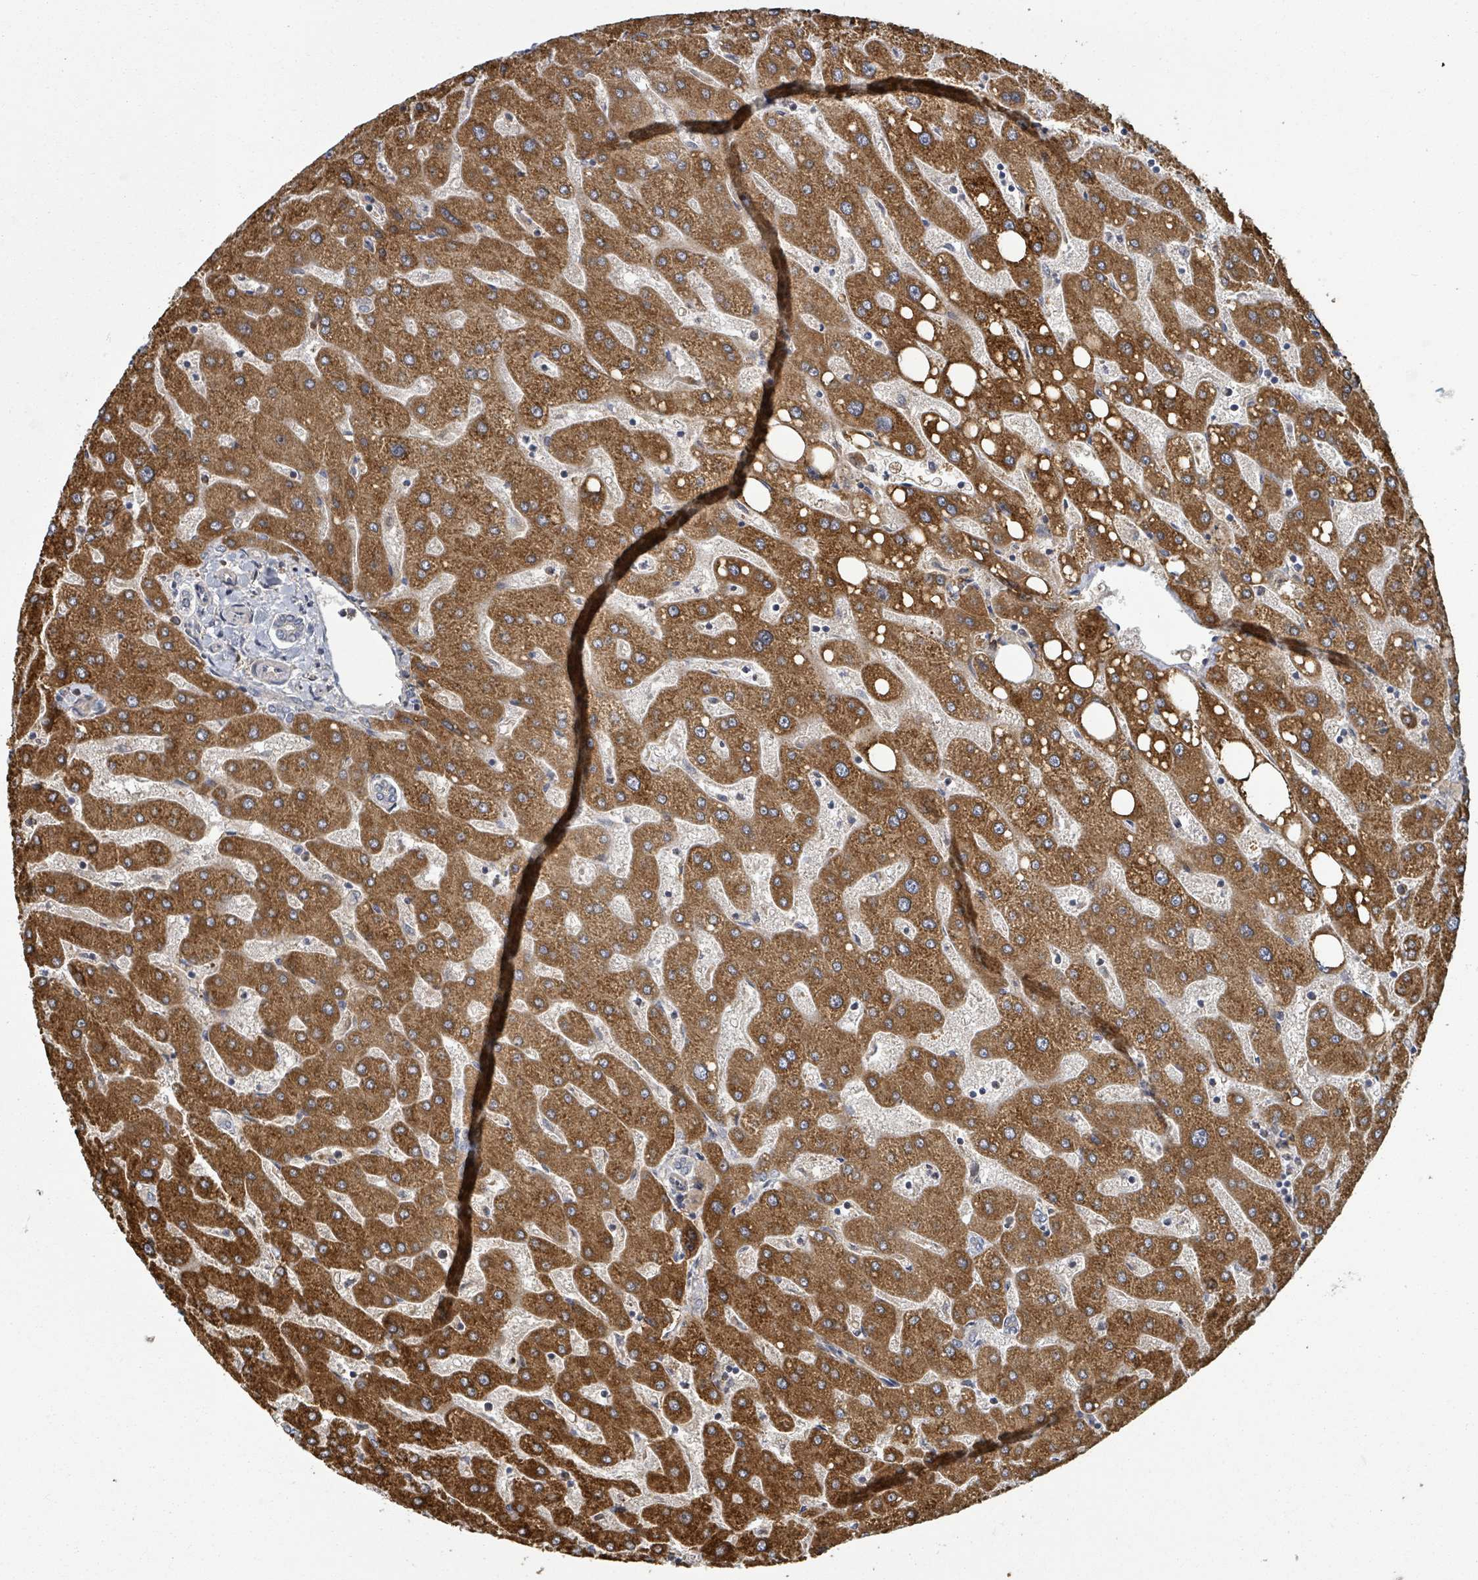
{"staining": {"intensity": "negative", "quantity": "none", "location": "none"}, "tissue": "liver", "cell_type": "Cholangiocytes", "image_type": "normal", "snomed": [{"axis": "morphology", "description": "Normal tissue, NOS"}, {"axis": "topography", "description": "Liver"}], "caption": "DAB (3,3'-diaminobenzidine) immunohistochemical staining of normal human liver shows no significant expression in cholangiocytes.", "gene": "GABBR1", "patient": {"sex": "male", "age": 67}}